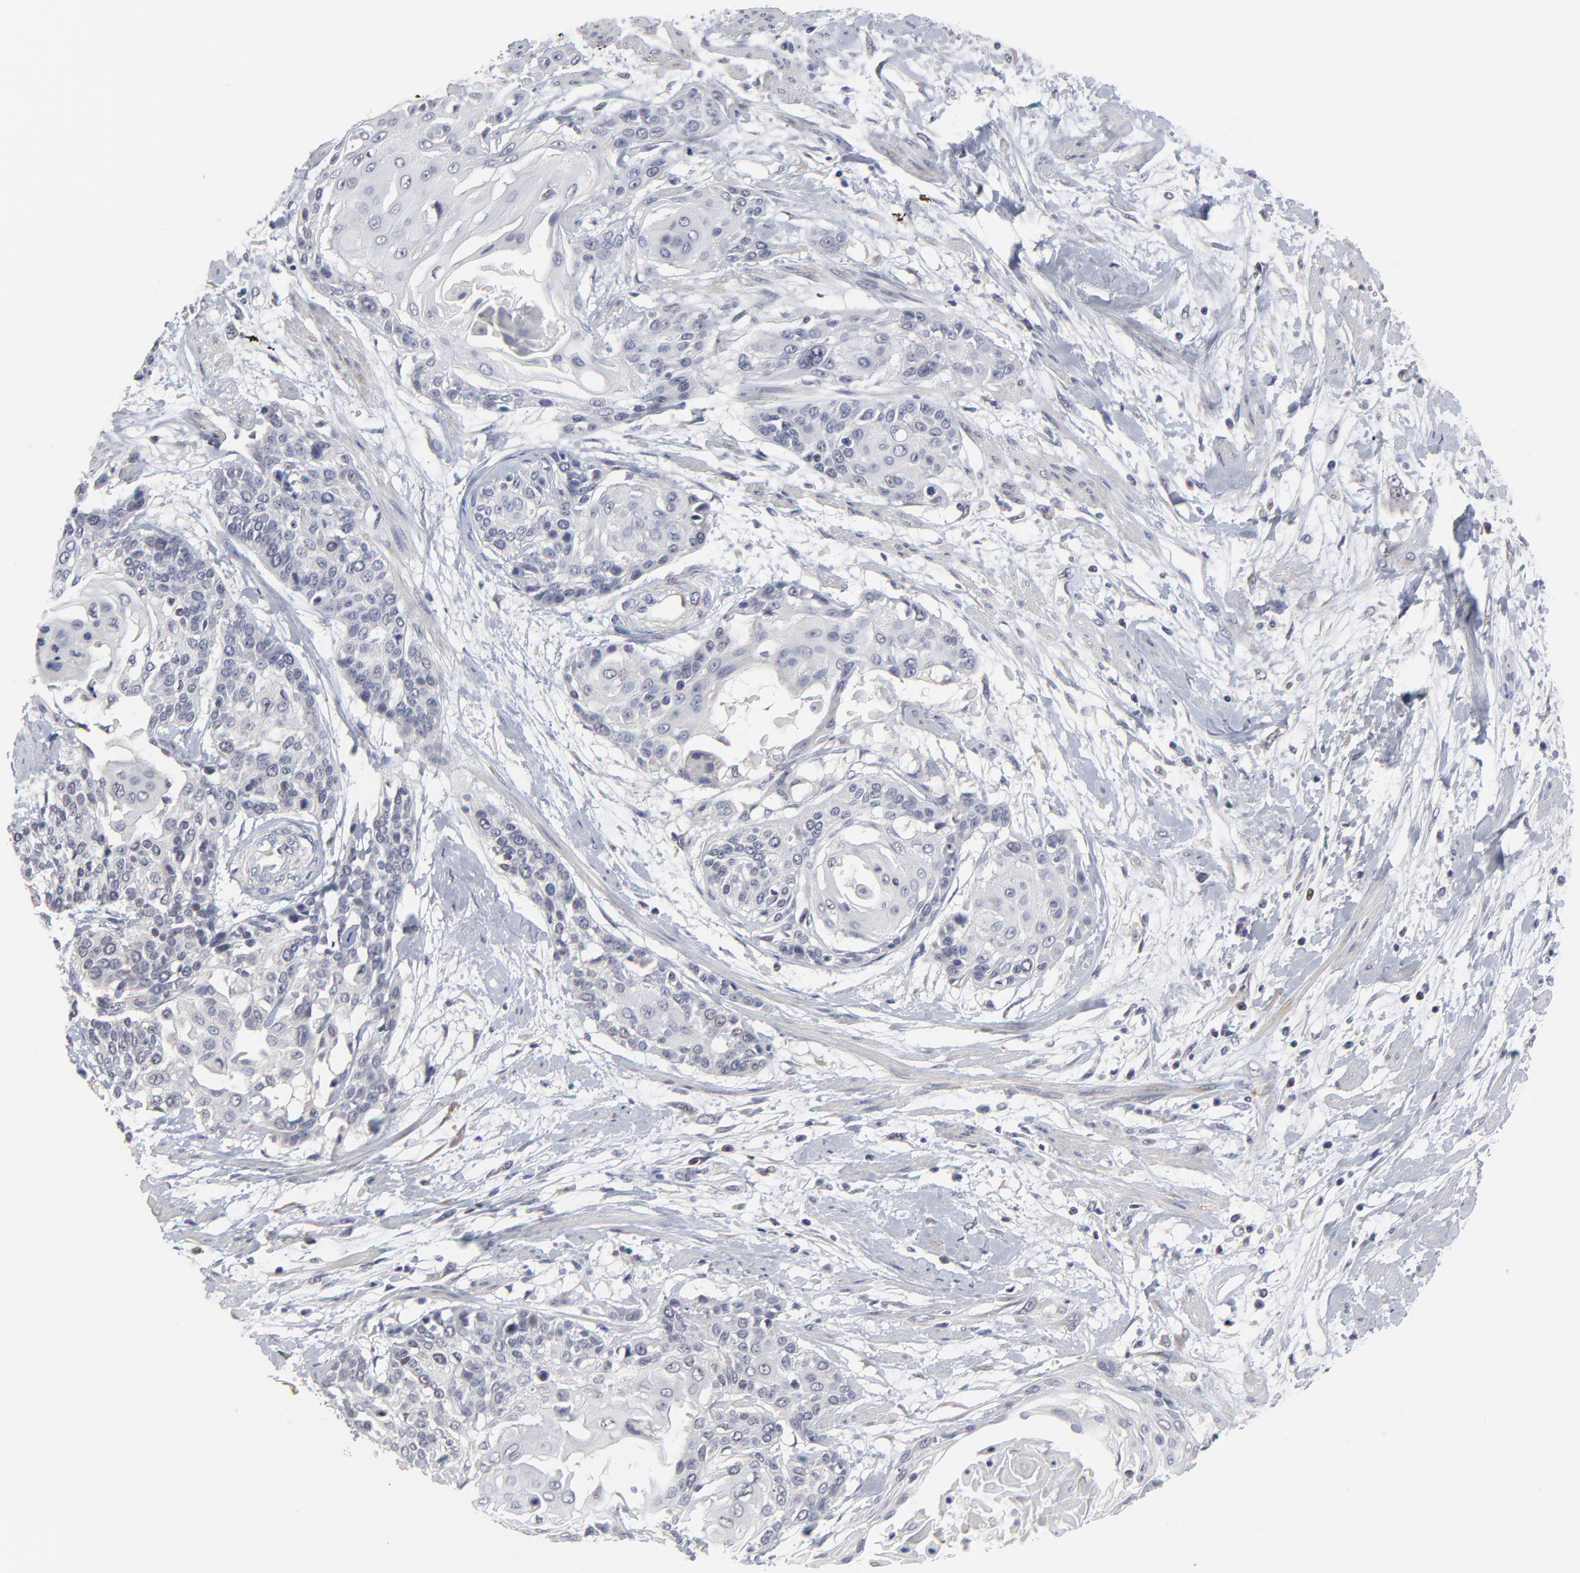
{"staining": {"intensity": "negative", "quantity": "none", "location": "none"}, "tissue": "cervical cancer", "cell_type": "Tumor cells", "image_type": "cancer", "snomed": [{"axis": "morphology", "description": "Squamous cell carcinoma, NOS"}, {"axis": "topography", "description": "Cervix"}], "caption": "Tumor cells show no significant expression in squamous cell carcinoma (cervical). (Immunohistochemistry (ihc), brightfield microscopy, high magnification).", "gene": "MAGEA10", "patient": {"sex": "female", "age": 57}}